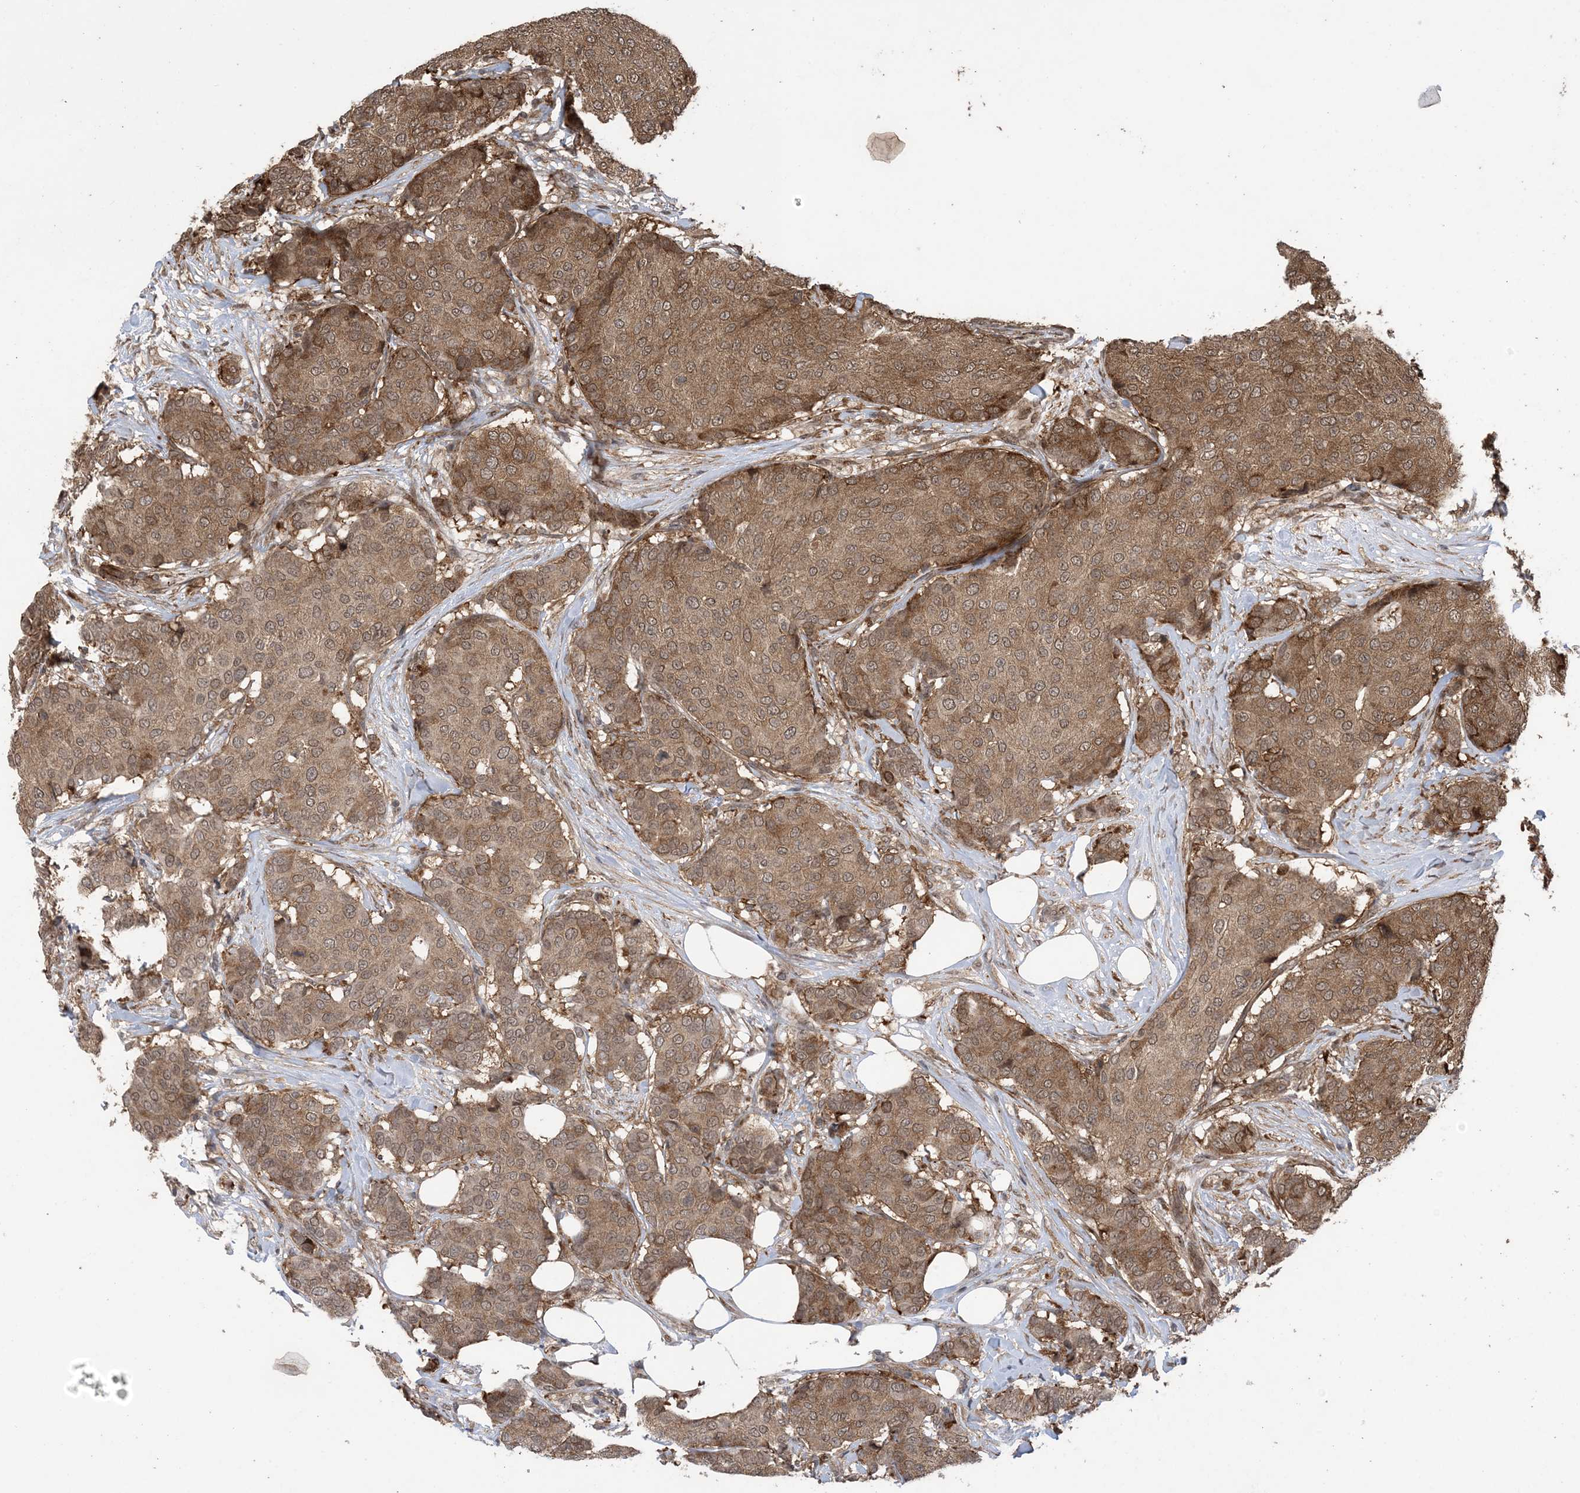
{"staining": {"intensity": "moderate", "quantity": ">75%", "location": "cytoplasmic/membranous"}, "tissue": "breast cancer", "cell_type": "Tumor cells", "image_type": "cancer", "snomed": [{"axis": "morphology", "description": "Duct carcinoma"}, {"axis": "topography", "description": "Breast"}], "caption": "Invasive ductal carcinoma (breast) tissue shows moderate cytoplasmic/membranous staining in about >75% of tumor cells, visualized by immunohistochemistry.", "gene": "ZNF511", "patient": {"sex": "female", "age": 75}}